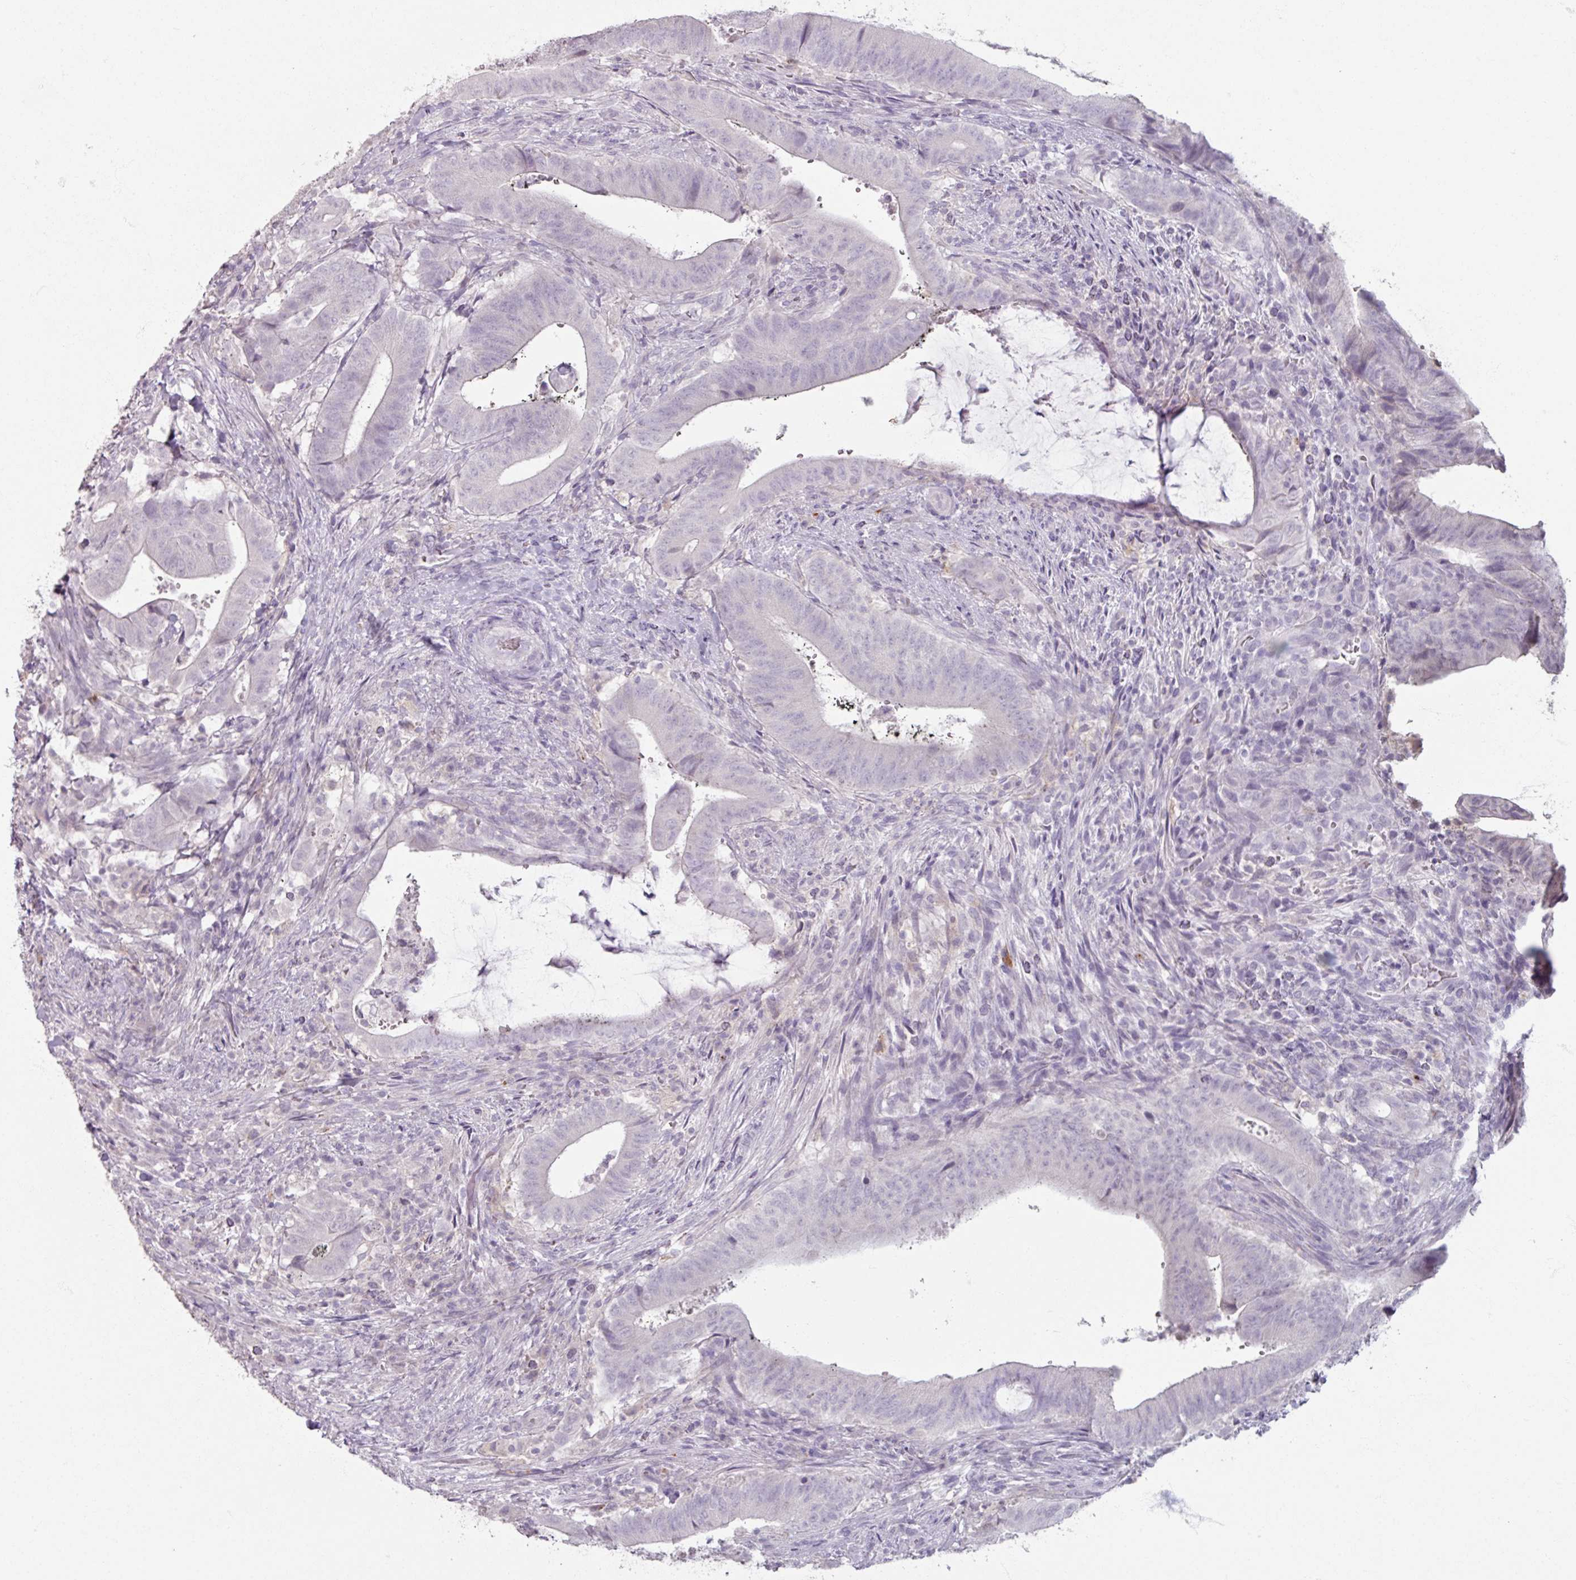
{"staining": {"intensity": "negative", "quantity": "none", "location": "none"}, "tissue": "colorectal cancer", "cell_type": "Tumor cells", "image_type": "cancer", "snomed": [{"axis": "morphology", "description": "Adenocarcinoma, NOS"}, {"axis": "topography", "description": "Colon"}], "caption": "Immunohistochemistry of human adenocarcinoma (colorectal) displays no staining in tumor cells. Brightfield microscopy of immunohistochemistry (IHC) stained with DAB (brown) and hematoxylin (blue), captured at high magnification.", "gene": "SLC27A5", "patient": {"sex": "female", "age": 43}}